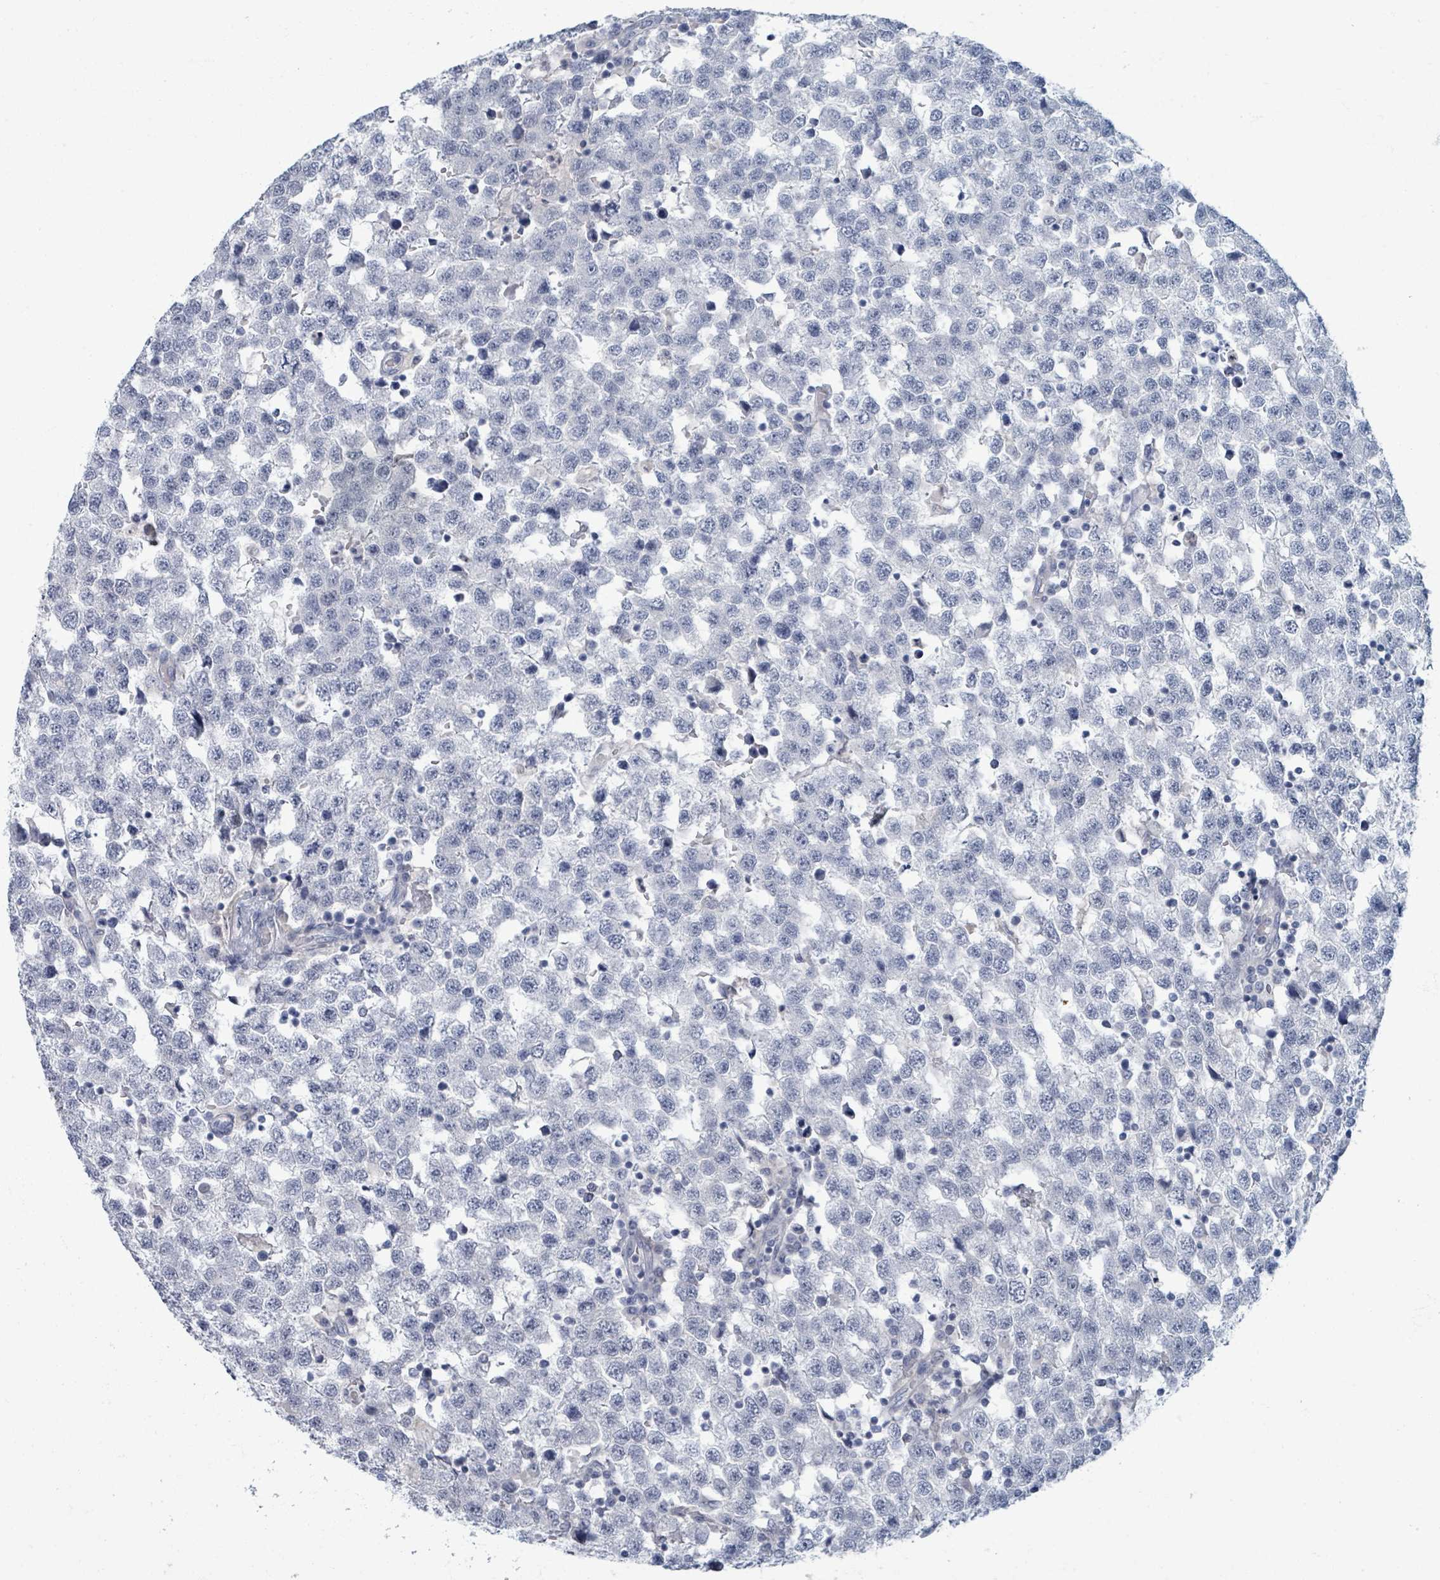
{"staining": {"intensity": "negative", "quantity": "none", "location": "none"}, "tissue": "testis cancer", "cell_type": "Tumor cells", "image_type": "cancer", "snomed": [{"axis": "morphology", "description": "Seminoma, NOS"}, {"axis": "topography", "description": "Testis"}], "caption": "This is a image of immunohistochemistry (IHC) staining of testis seminoma, which shows no expression in tumor cells.", "gene": "WNT11", "patient": {"sex": "male", "age": 34}}